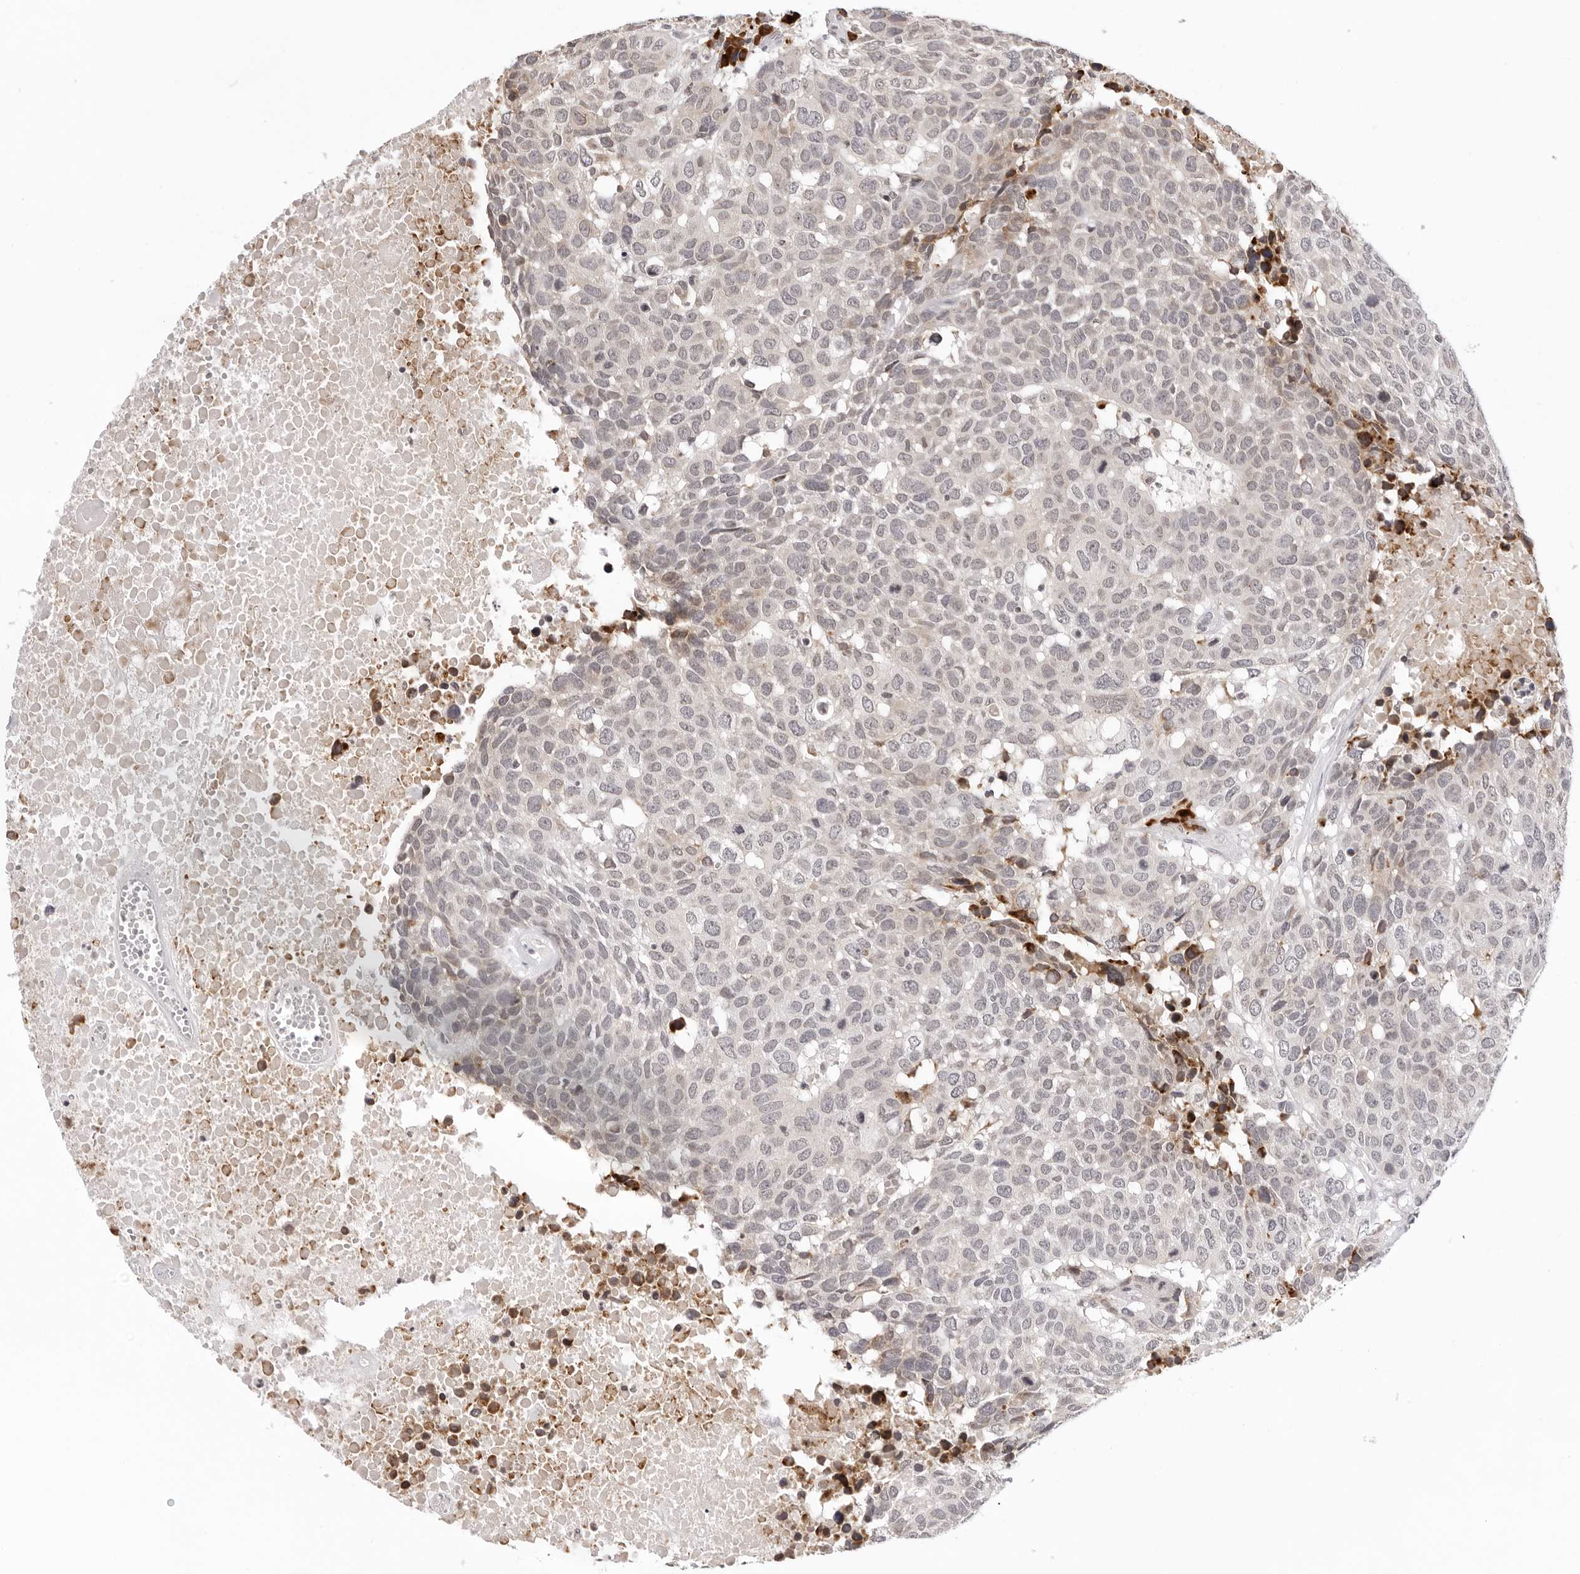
{"staining": {"intensity": "negative", "quantity": "none", "location": "none"}, "tissue": "head and neck cancer", "cell_type": "Tumor cells", "image_type": "cancer", "snomed": [{"axis": "morphology", "description": "Squamous cell carcinoma, NOS"}, {"axis": "topography", "description": "Head-Neck"}], "caption": "This is a micrograph of immunohistochemistry staining of head and neck cancer, which shows no positivity in tumor cells.", "gene": "IL17RA", "patient": {"sex": "male", "age": 66}}